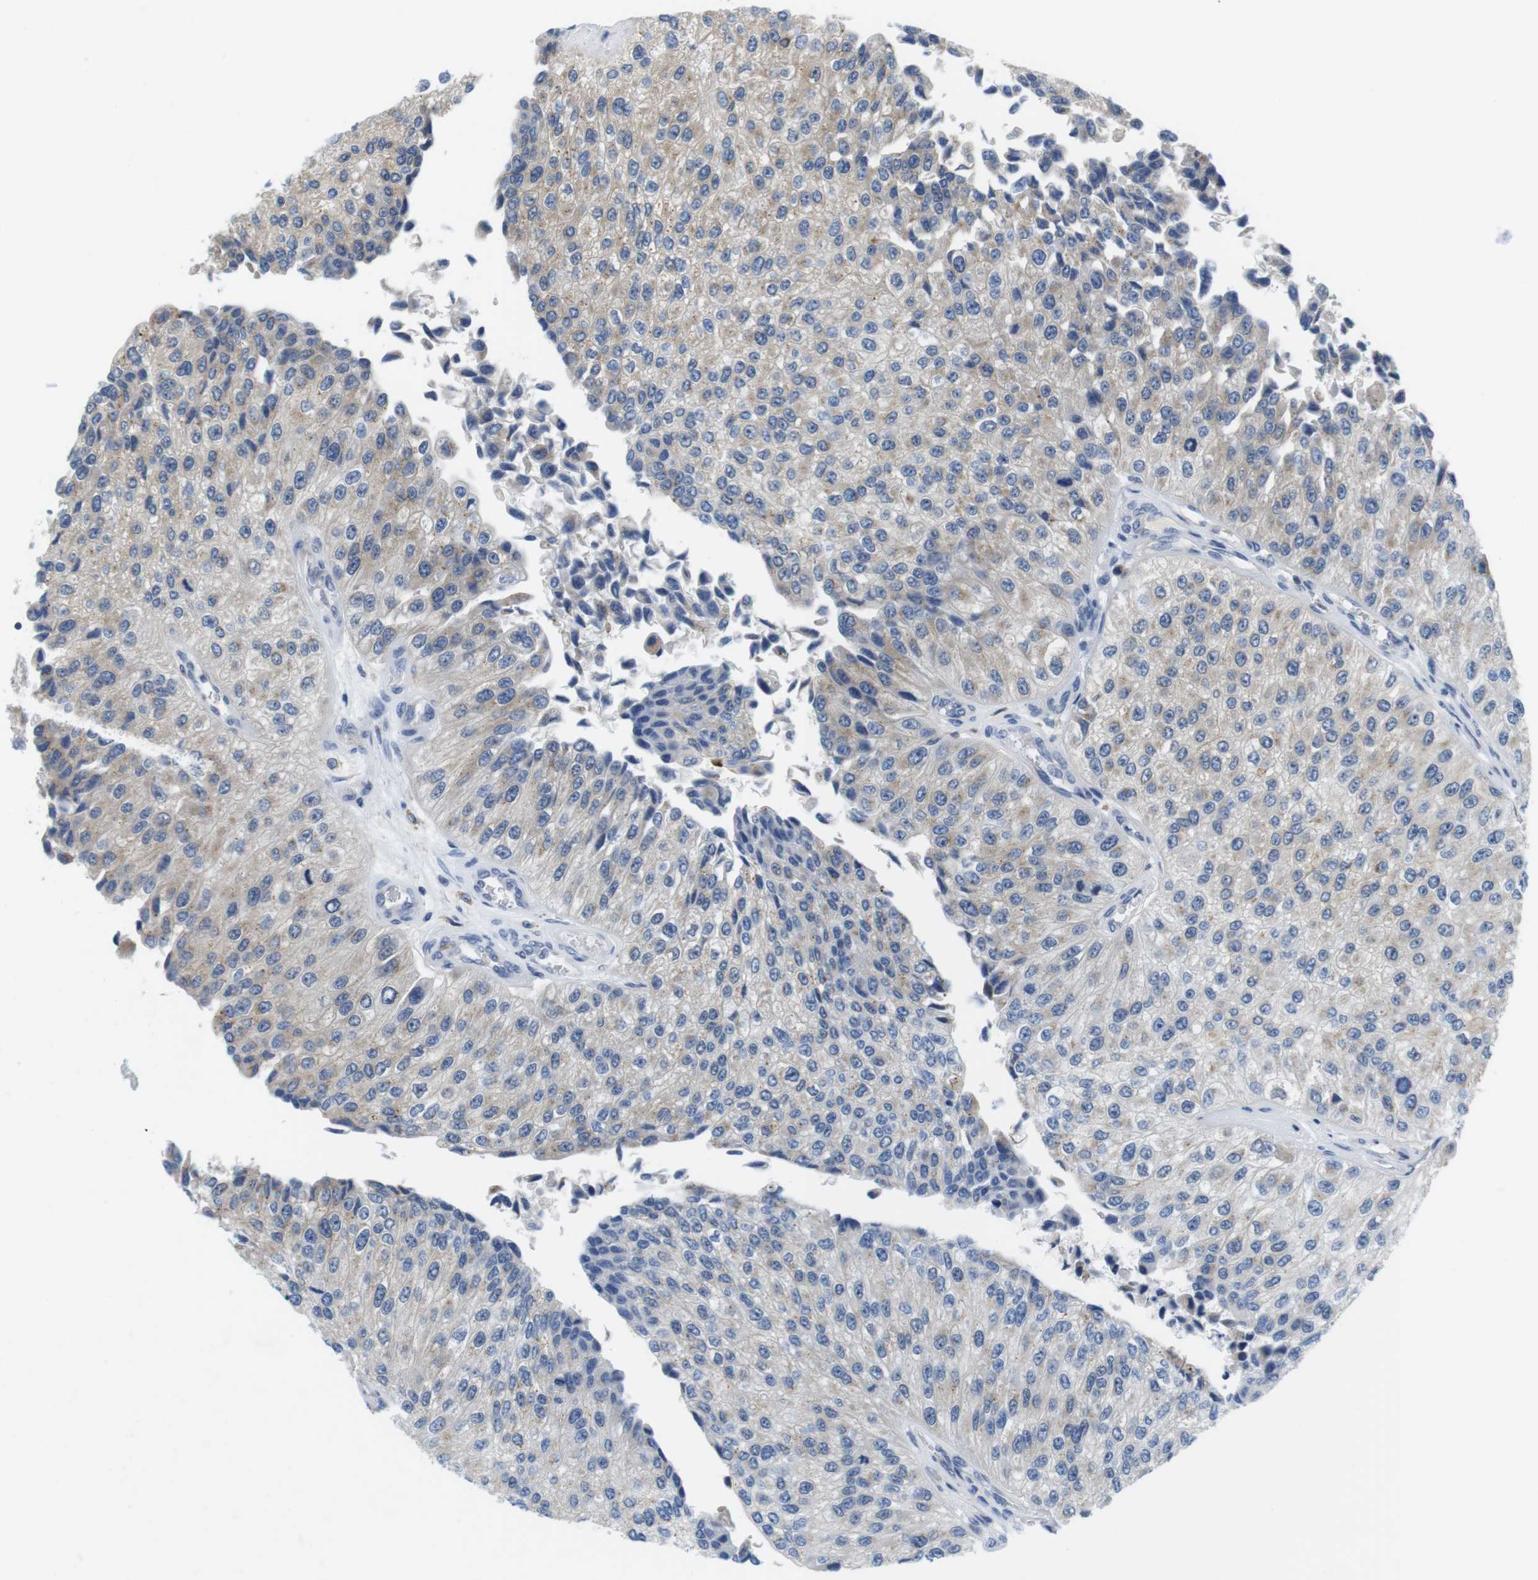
{"staining": {"intensity": "weak", "quantity": "<25%", "location": "cytoplasmic/membranous"}, "tissue": "urothelial cancer", "cell_type": "Tumor cells", "image_type": "cancer", "snomed": [{"axis": "morphology", "description": "Urothelial carcinoma, High grade"}, {"axis": "topography", "description": "Kidney"}, {"axis": "topography", "description": "Urinary bladder"}], "caption": "Tumor cells show no significant staining in urothelial carcinoma (high-grade).", "gene": "CNGA2", "patient": {"sex": "male", "age": 77}}